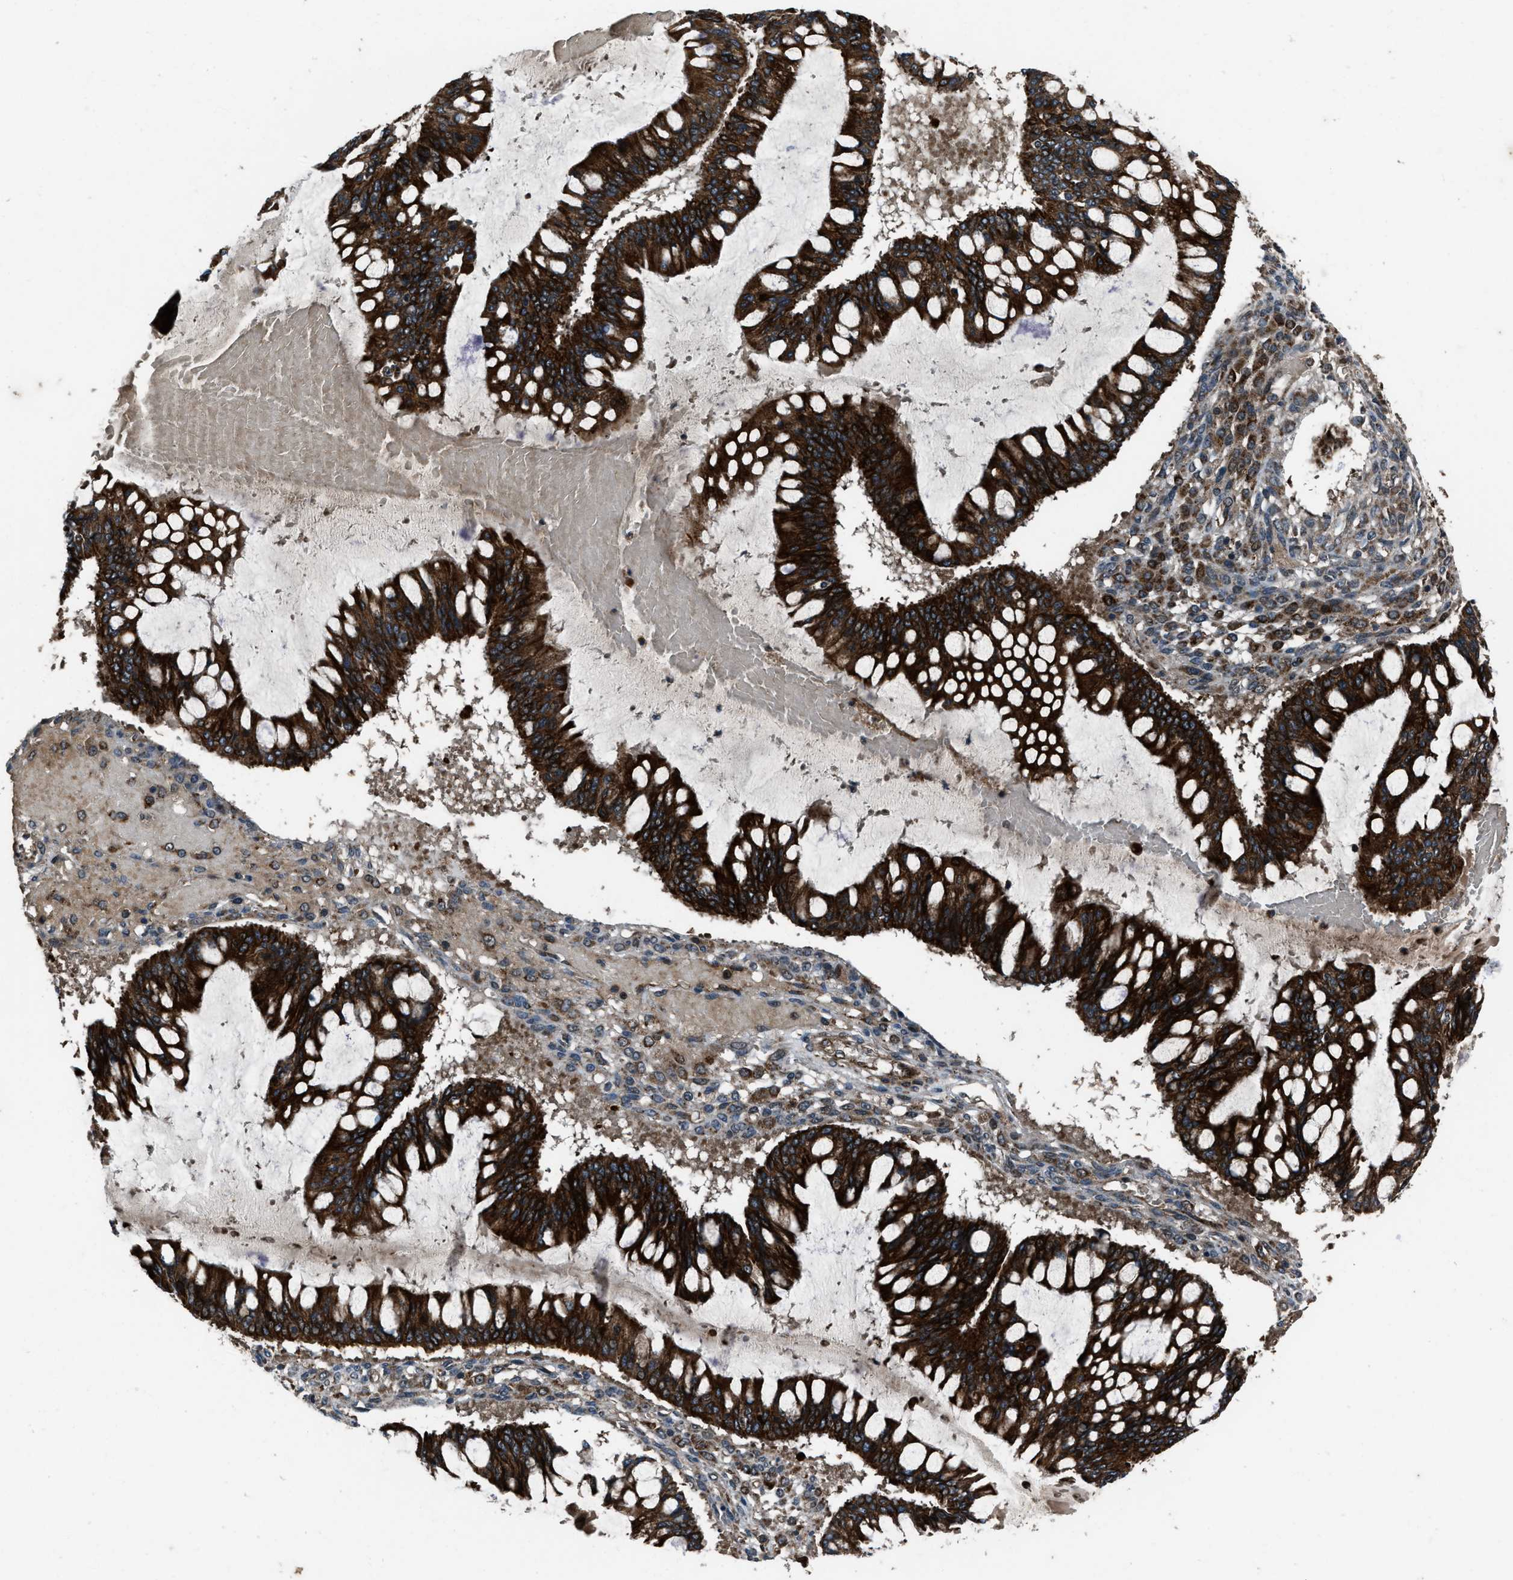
{"staining": {"intensity": "strong", "quantity": ">75%", "location": "cytoplasmic/membranous"}, "tissue": "ovarian cancer", "cell_type": "Tumor cells", "image_type": "cancer", "snomed": [{"axis": "morphology", "description": "Cystadenocarcinoma, mucinous, NOS"}, {"axis": "topography", "description": "Ovary"}], "caption": "Mucinous cystadenocarcinoma (ovarian) tissue shows strong cytoplasmic/membranous staining in approximately >75% of tumor cells, visualized by immunohistochemistry.", "gene": "IRAK4", "patient": {"sex": "female", "age": 73}}